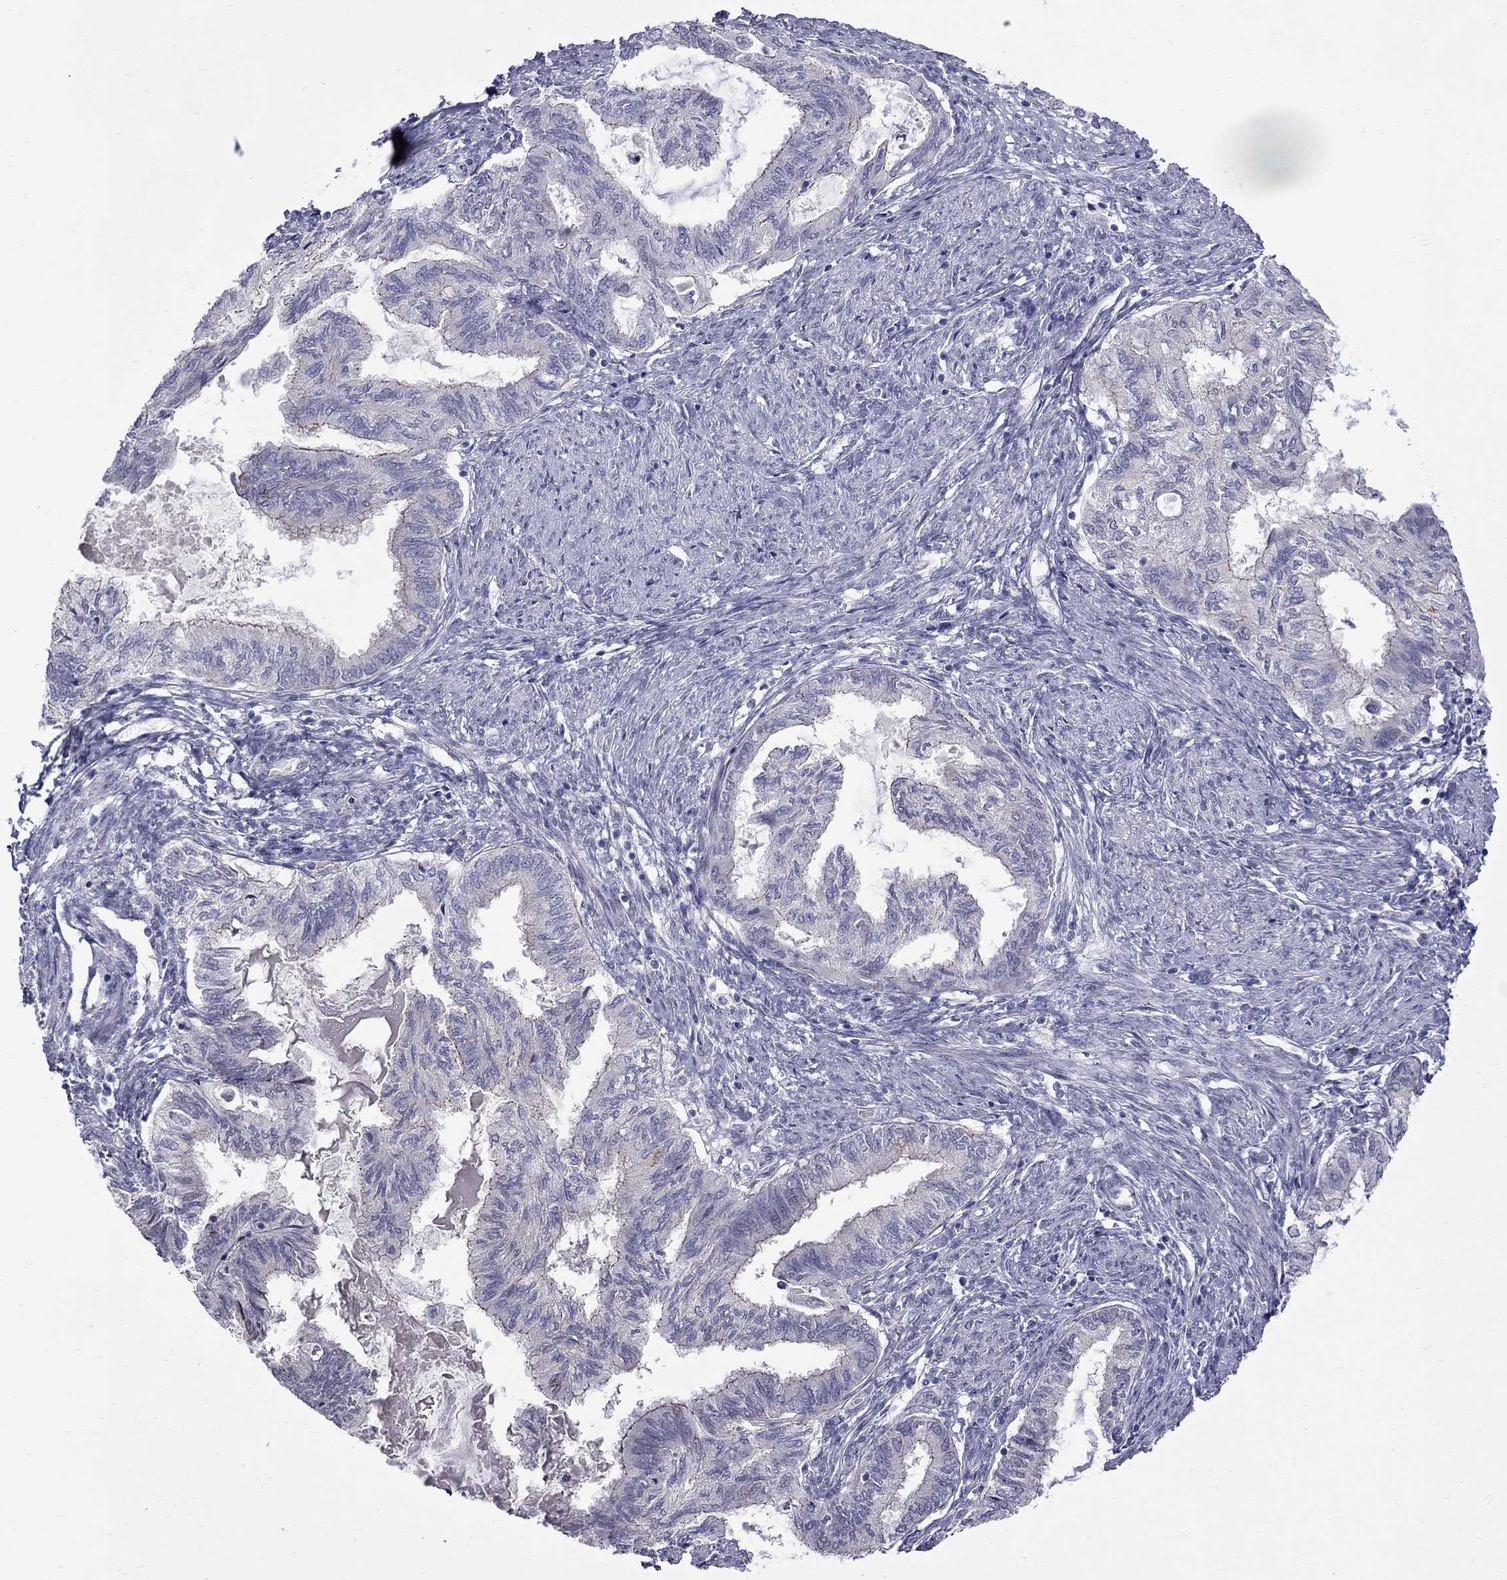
{"staining": {"intensity": "negative", "quantity": "none", "location": "none"}, "tissue": "endometrial cancer", "cell_type": "Tumor cells", "image_type": "cancer", "snomed": [{"axis": "morphology", "description": "Adenocarcinoma, NOS"}, {"axis": "topography", "description": "Endometrium"}], "caption": "DAB immunohistochemical staining of human endometrial cancer (adenocarcinoma) reveals no significant positivity in tumor cells.", "gene": "NRARP", "patient": {"sex": "female", "age": 86}}